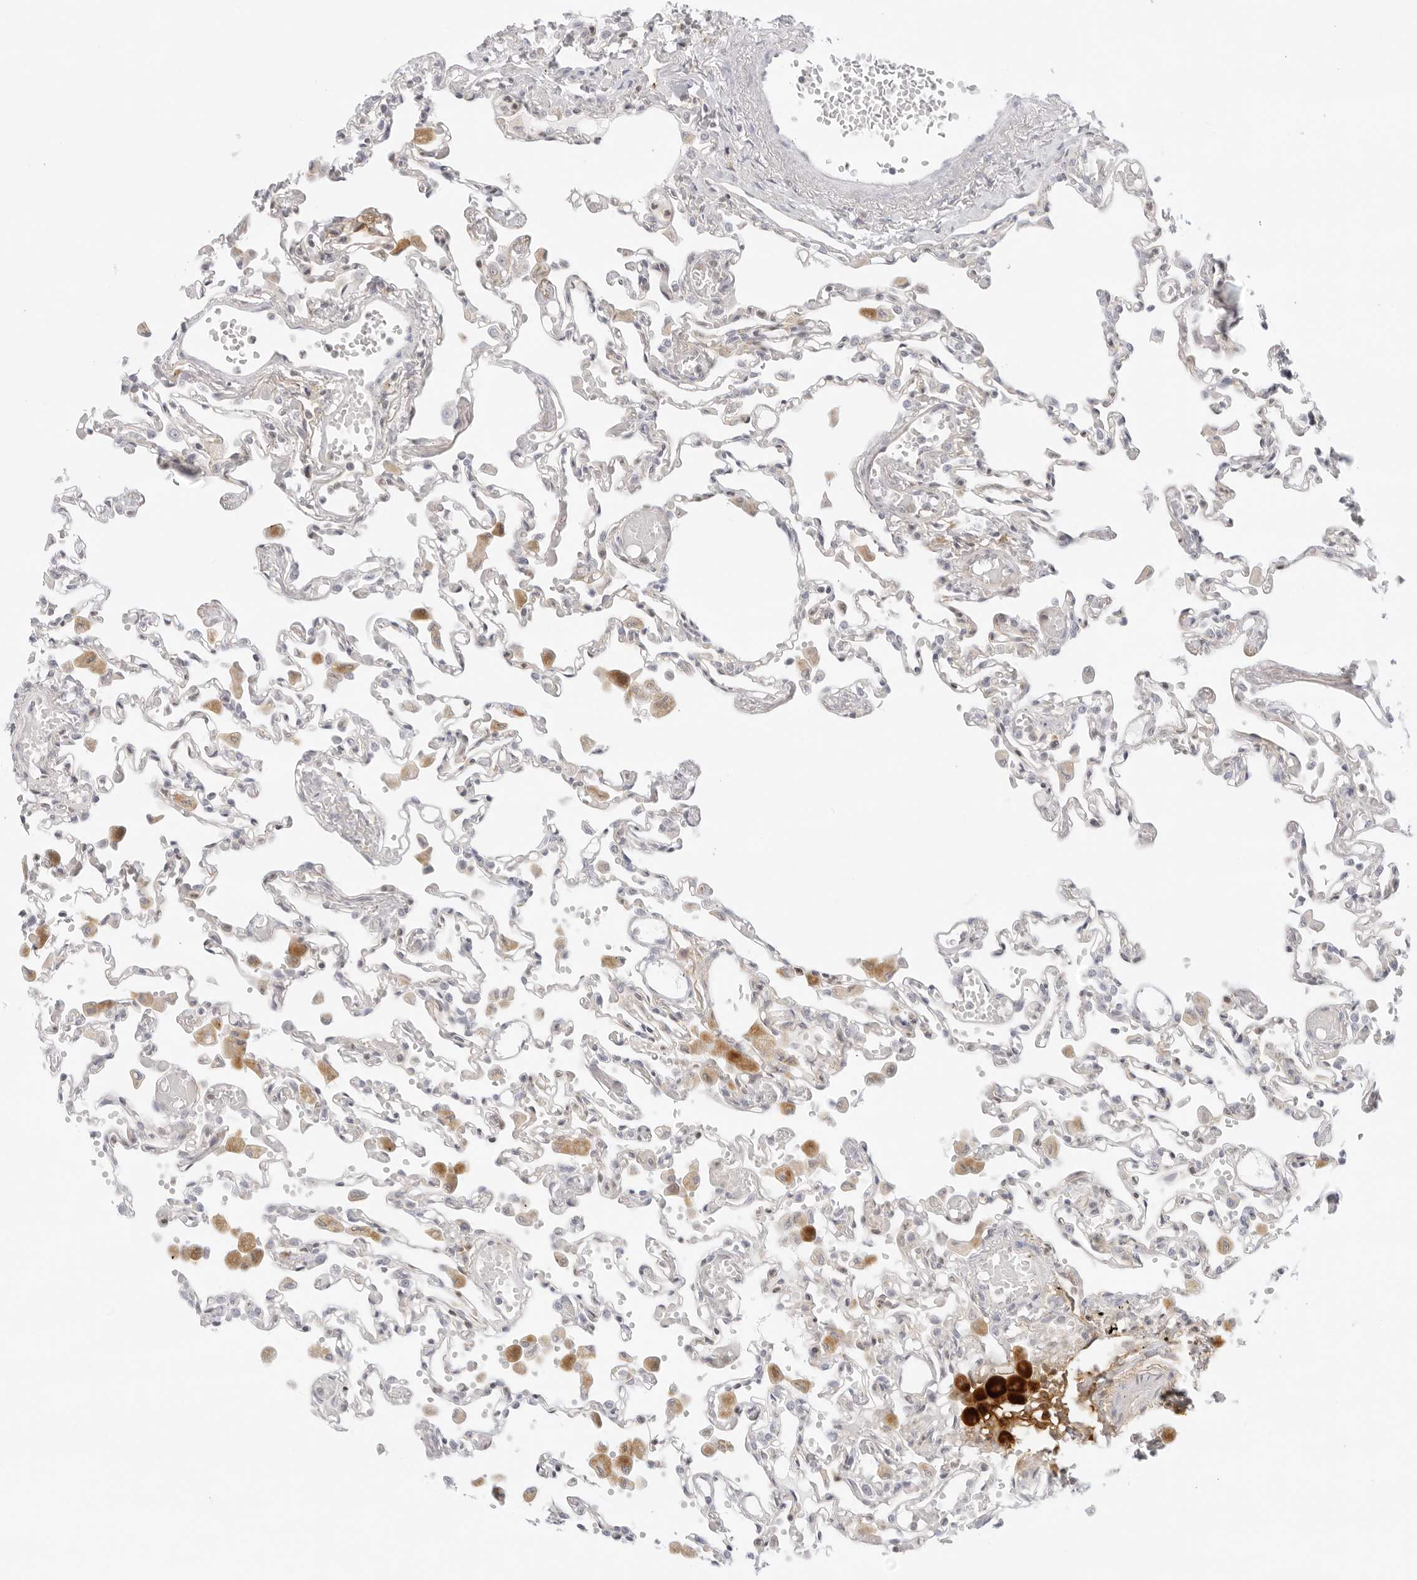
{"staining": {"intensity": "weak", "quantity": "<25%", "location": "cytoplasmic/membranous"}, "tissue": "lung", "cell_type": "Alveolar cells", "image_type": "normal", "snomed": [{"axis": "morphology", "description": "Normal tissue, NOS"}, {"axis": "topography", "description": "Bronchus"}, {"axis": "topography", "description": "Lung"}], "caption": "IHC histopathology image of normal human lung stained for a protein (brown), which exhibits no positivity in alveolar cells. Nuclei are stained in blue.", "gene": "TNFRSF14", "patient": {"sex": "female", "age": 49}}